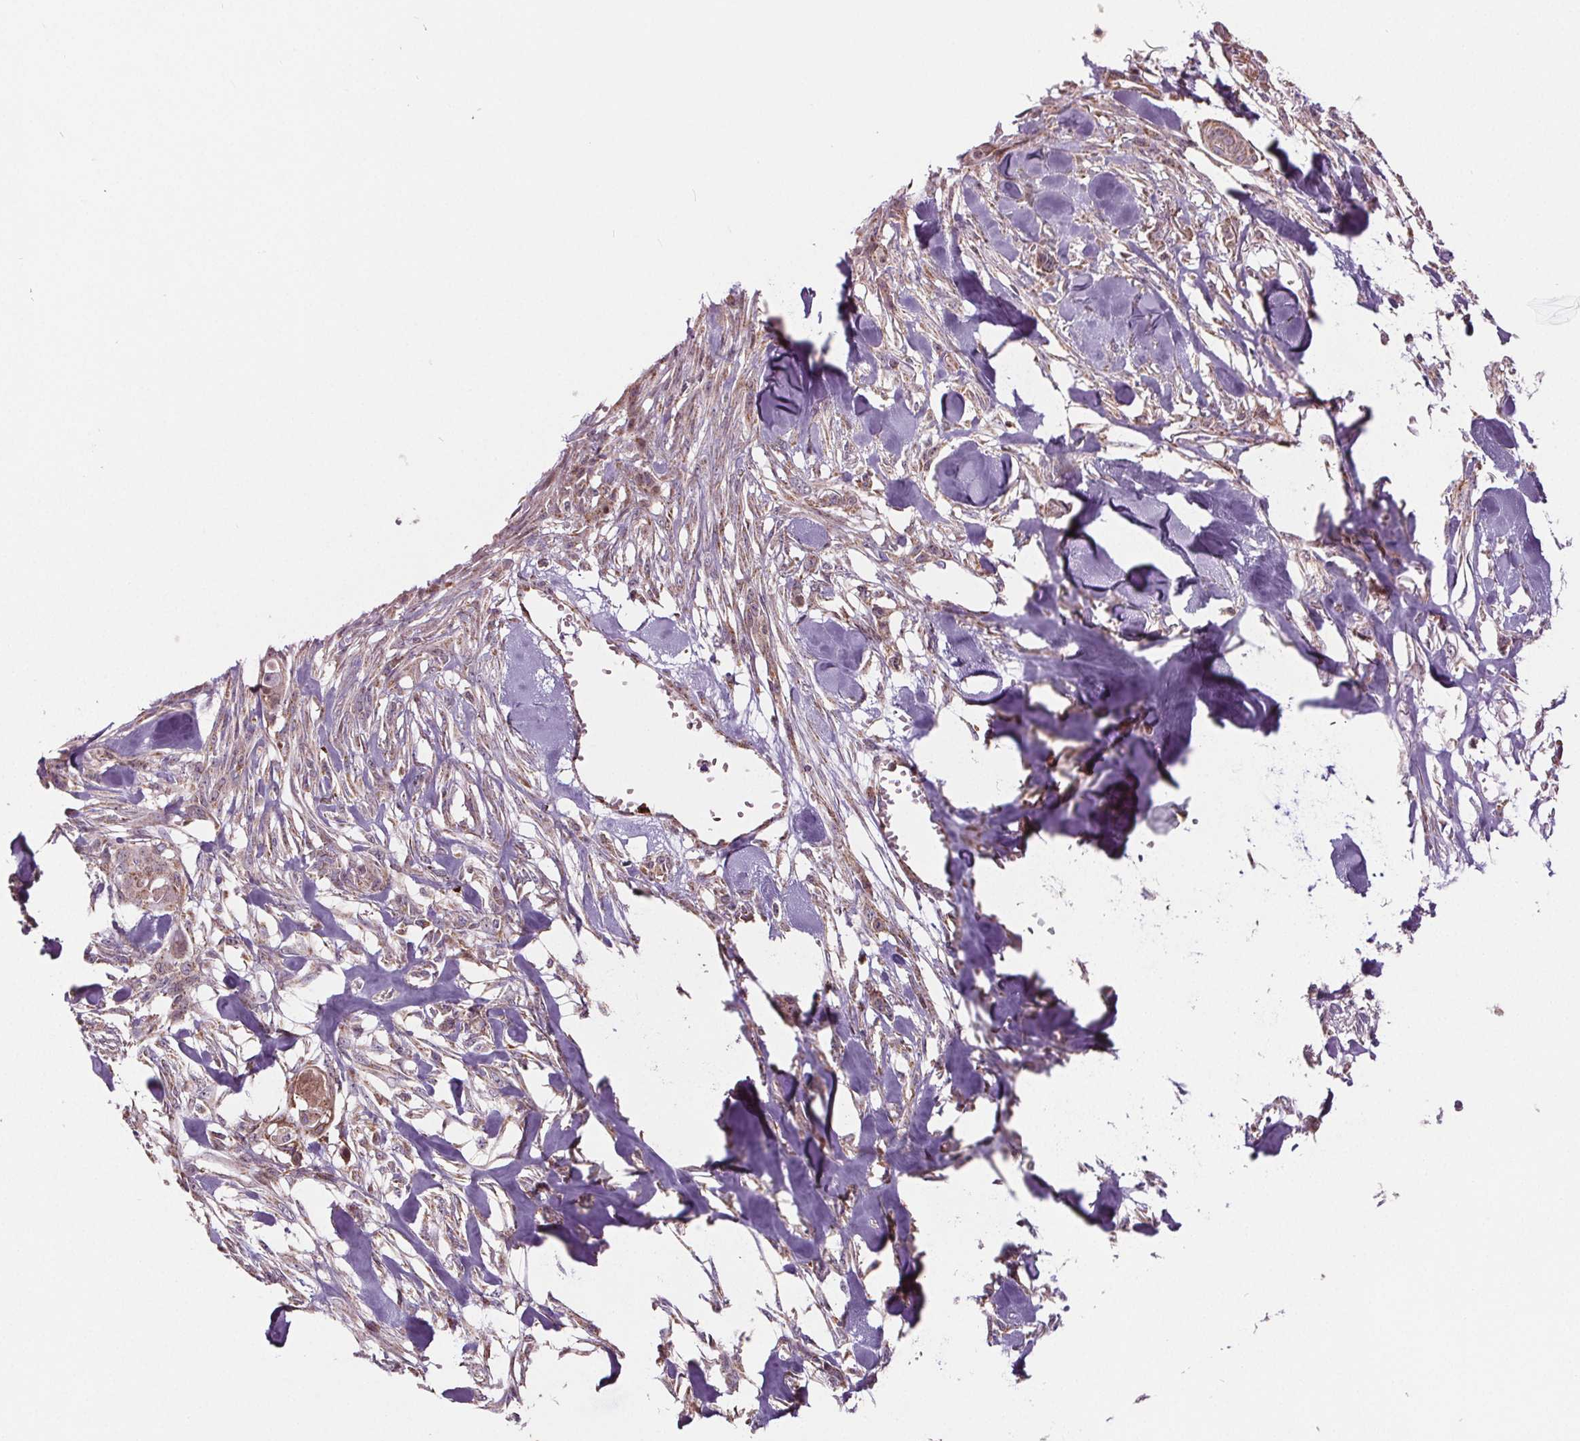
{"staining": {"intensity": "weak", "quantity": ">75%", "location": "cytoplasmic/membranous"}, "tissue": "skin cancer", "cell_type": "Tumor cells", "image_type": "cancer", "snomed": [{"axis": "morphology", "description": "Squamous cell carcinoma, NOS"}, {"axis": "topography", "description": "Skin"}], "caption": "Immunohistochemistry of human skin cancer (squamous cell carcinoma) displays low levels of weak cytoplasmic/membranous positivity in approximately >75% of tumor cells. (IHC, brightfield microscopy, high magnification).", "gene": "SUCLA2", "patient": {"sex": "male", "age": 79}}